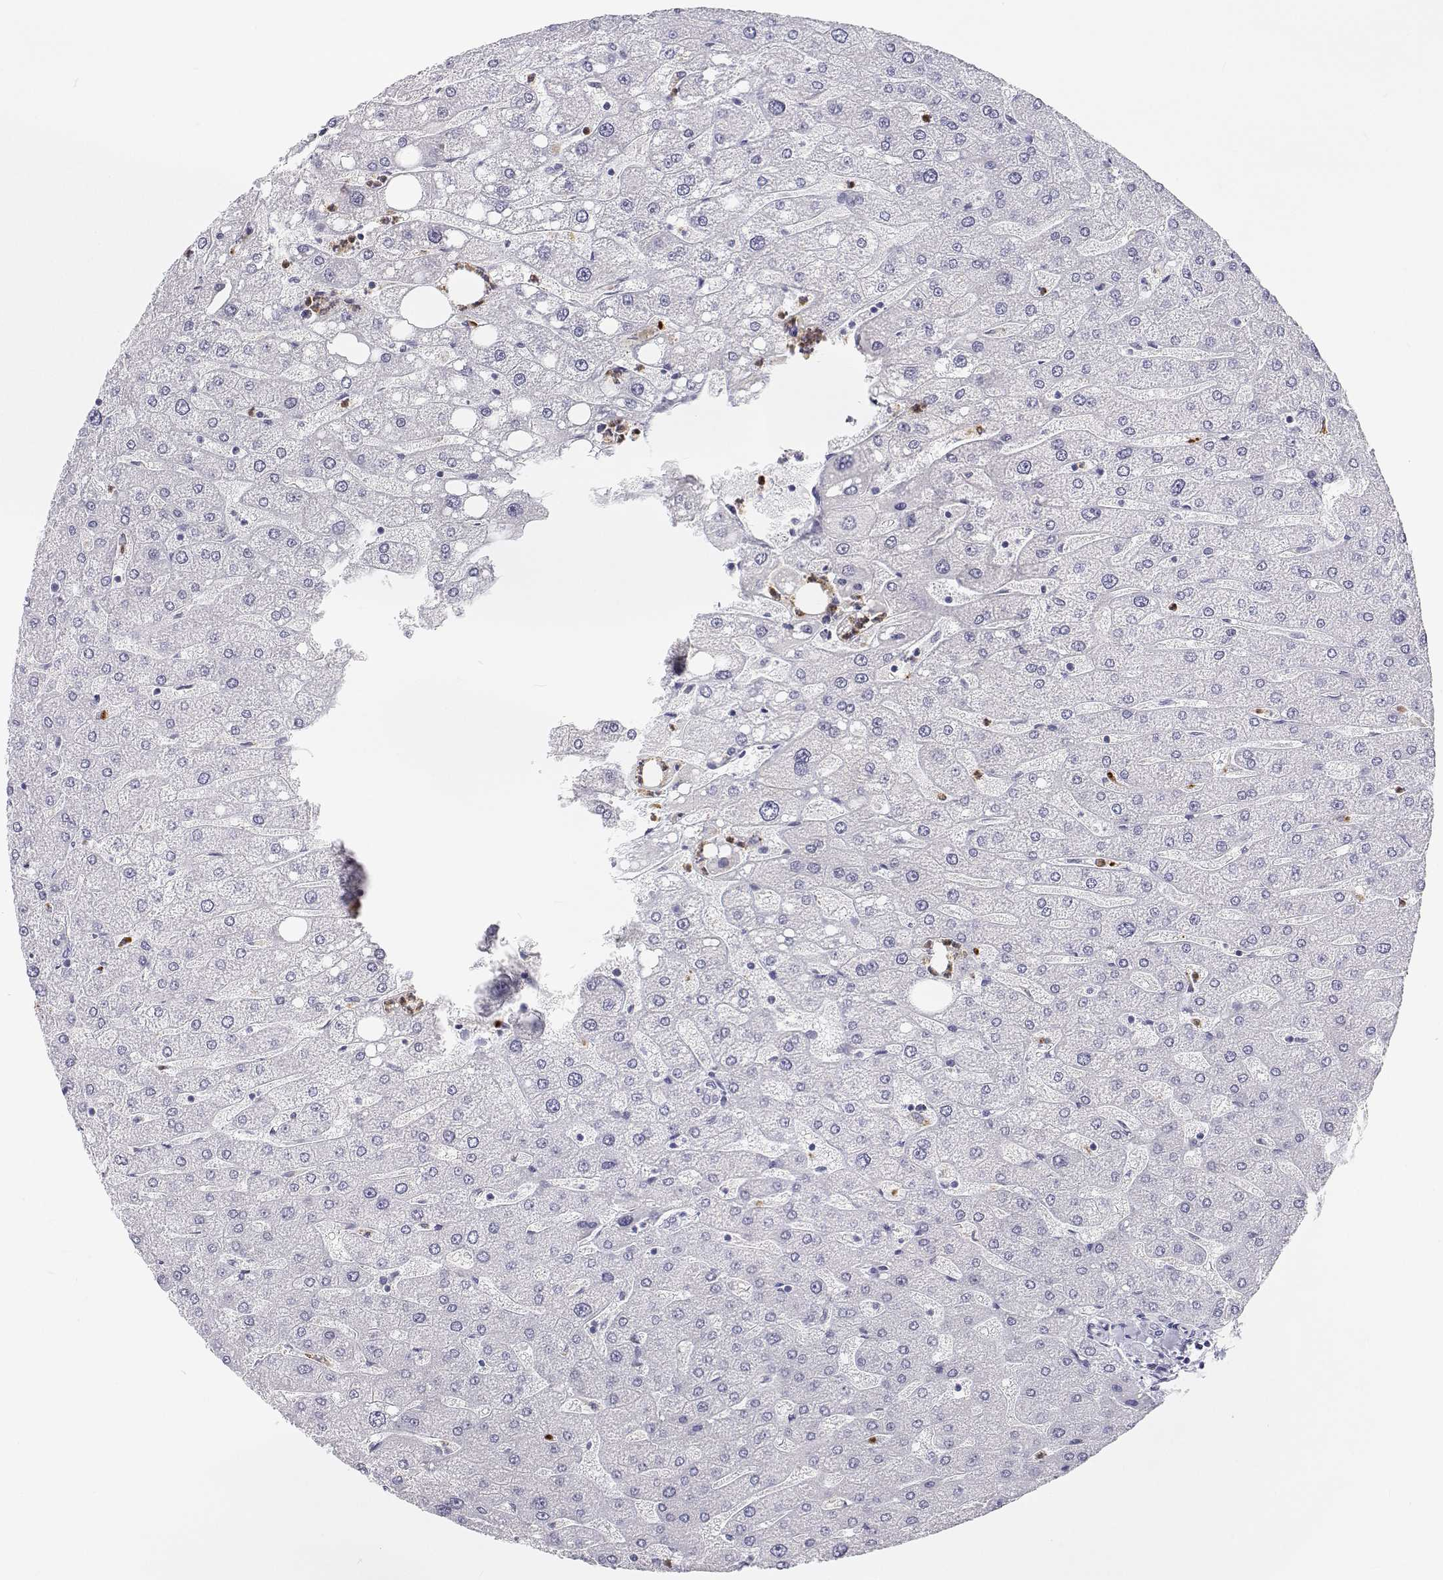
{"staining": {"intensity": "negative", "quantity": "none", "location": "none"}, "tissue": "liver", "cell_type": "Cholangiocytes", "image_type": "normal", "snomed": [{"axis": "morphology", "description": "Normal tissue, NOS"}, {"axis": "topography", "description": "Liver"}], "caption": "Immunohistochemistry (IHC) histopathology image of benign human liver stained for a protein (brown), which displays no expression in cholangiocytes.", "gene": "SFTPB", "patient": {"sex": "male", "age": 67}}